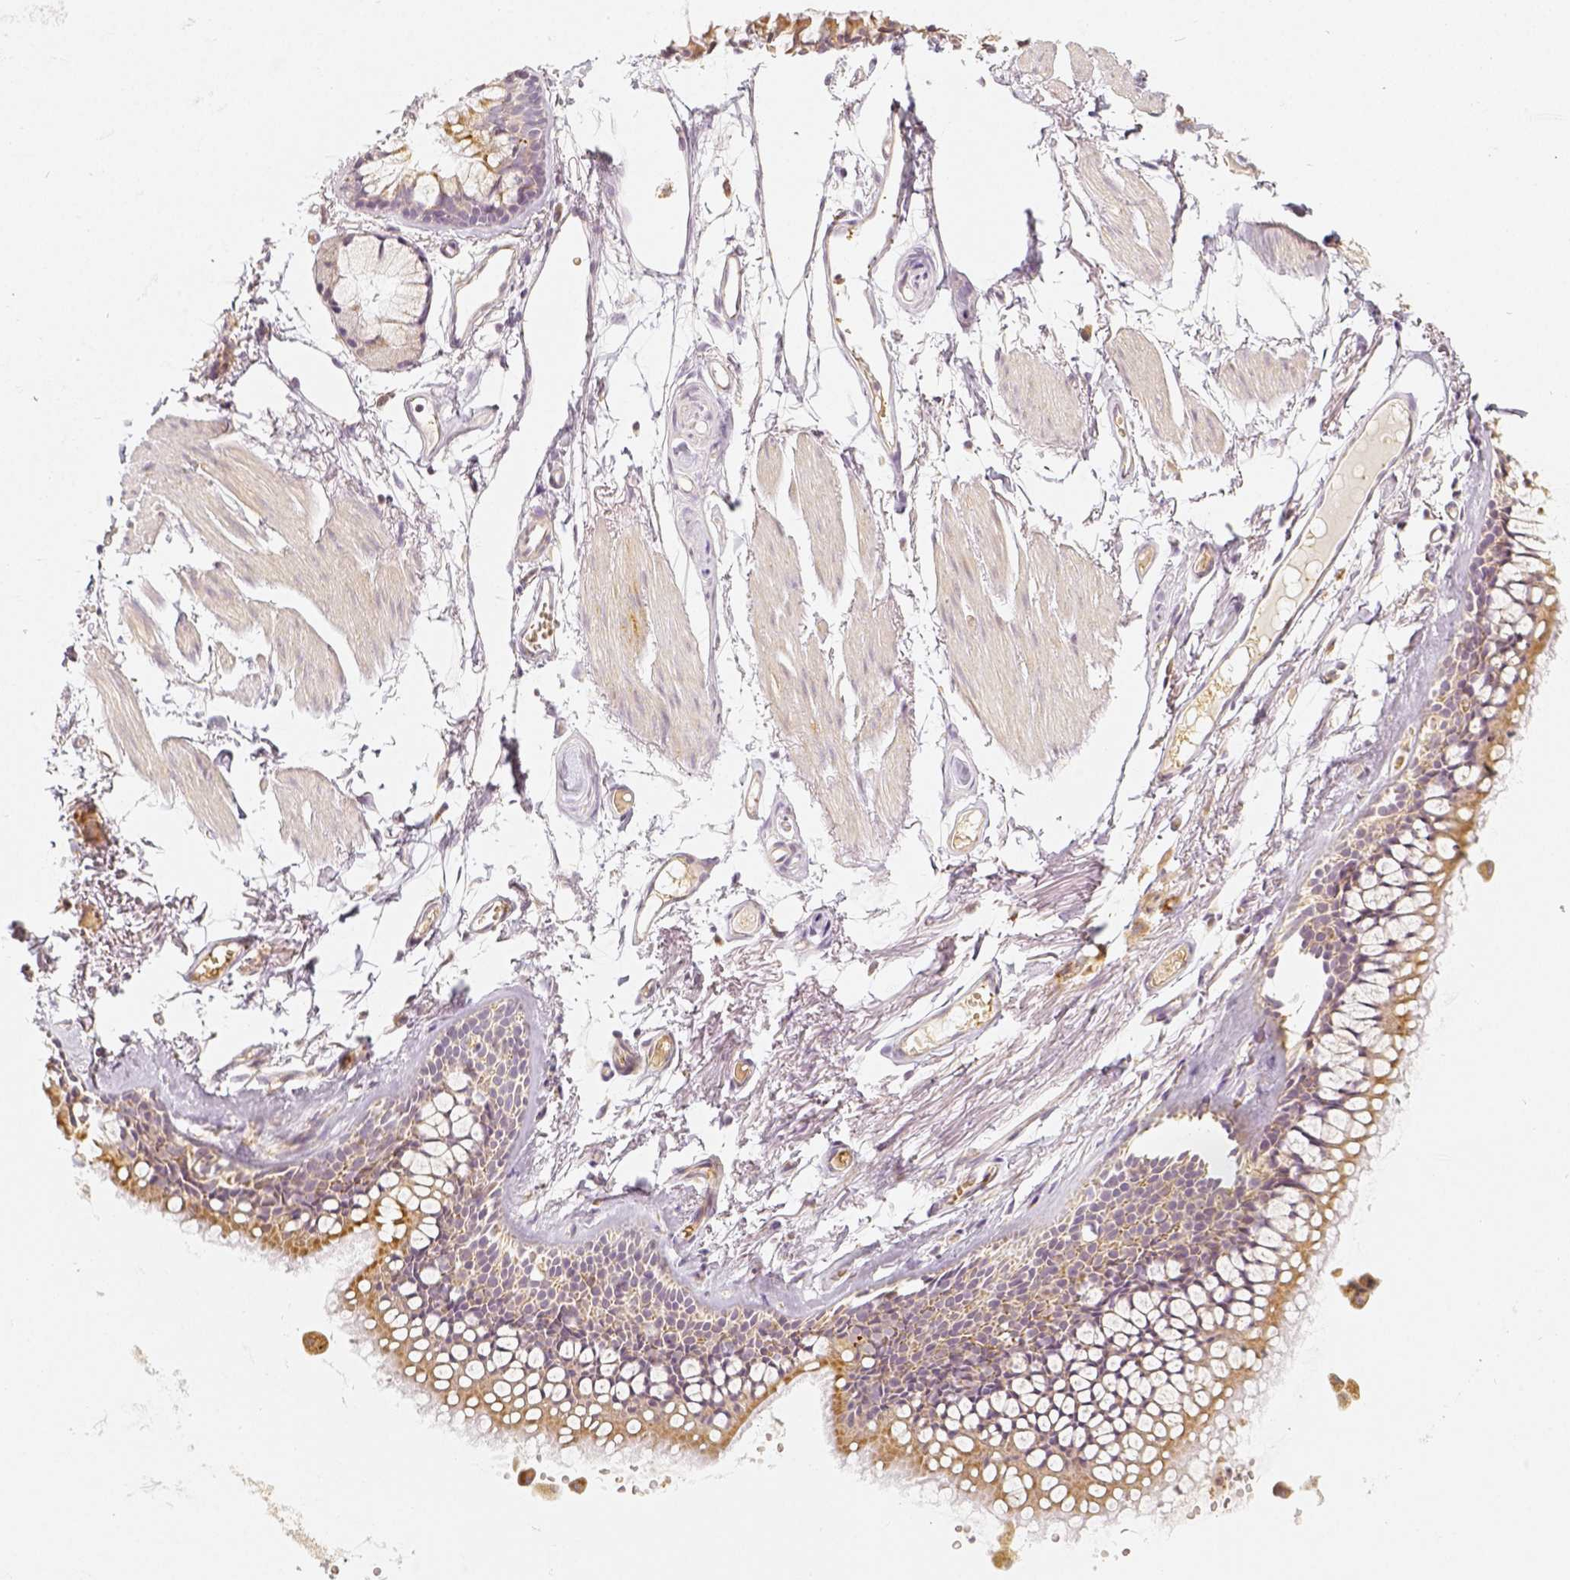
{"staining": {"intensity": "moderate", "quantity": ">75%", "location": "cytoplasmic/membranous"}, "tissue": "soft tissue", "cell_type": "Chondrocytes", "image_type": "normal", "snomed": [{"axis": "morphology", "description": "Normal tissue, NOS"}, {"axis": "topography", "description": "Cartilage tissue"}, {"axis": "topography", "description": "Bronchus"}], "caption": "Immunohistochemical staining of benign soft tissue reveals >75% levels of moderate cytoplasmic/membranous protein staining in approximately >75% of chondrocytes.", "gene": "PGAM5", "patient": {"sex": "female", "age": 79}}